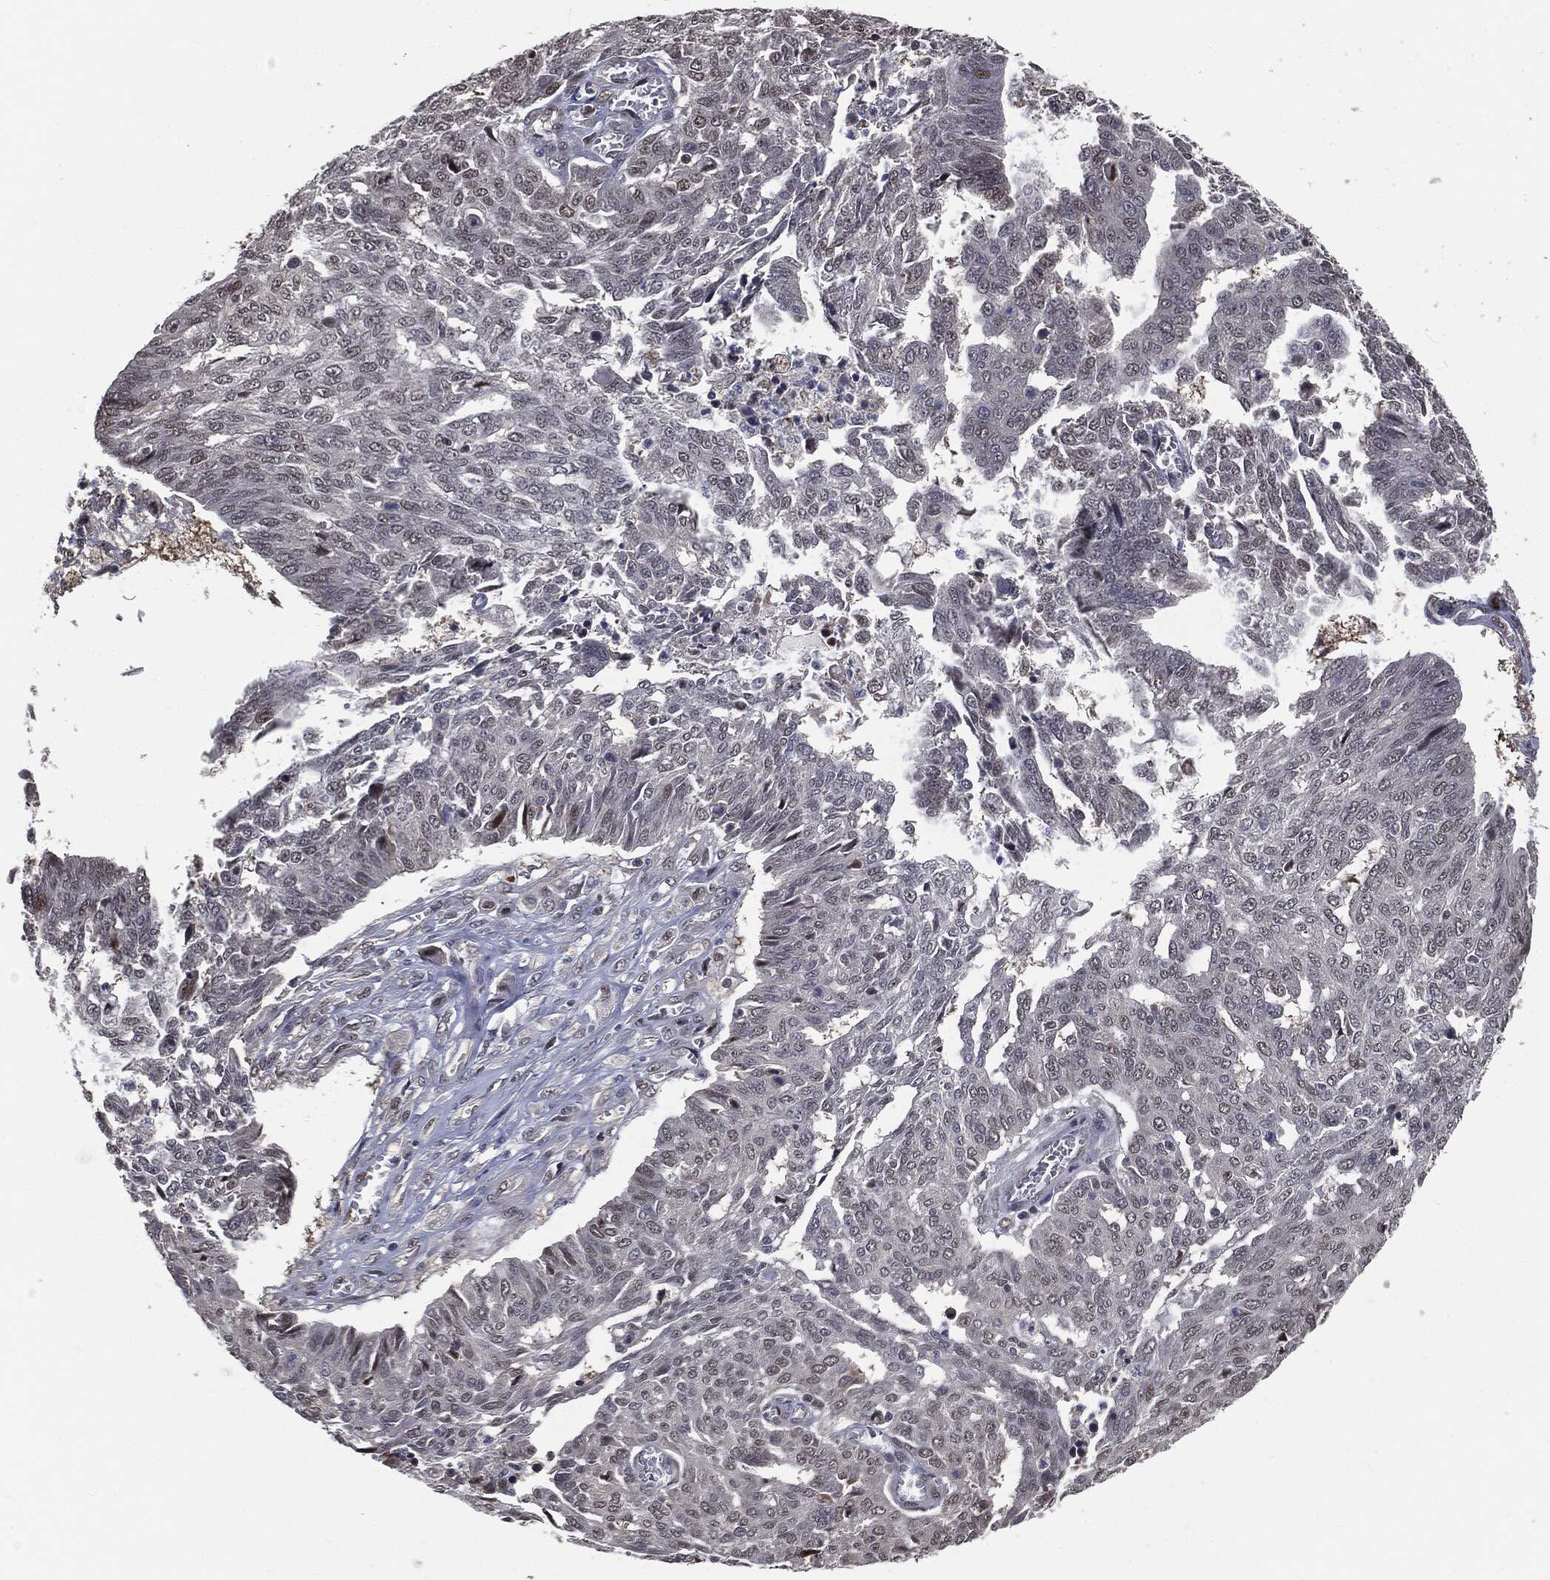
{"staining": {"intensity": "moderate", "quantity": "<25%", "location": "nuclear"}, "tissue": "ovarian cancer", "cell_type": "Tumor cells", "image_type": "cancer", "snomed": [{"axis": "morphology", "description": "Cystadenocarcinoma, serous, NOS"}, {"axis": "topography", "description": "Ovary"}], "caption": "The image displays immunohistochemical staining of ovarian cancer. There is moderate nuclear staining is appreciated in about <25% of tumor cells.", "gene": "SHLD2", "patient": {"sex": "female", "age": 67}}